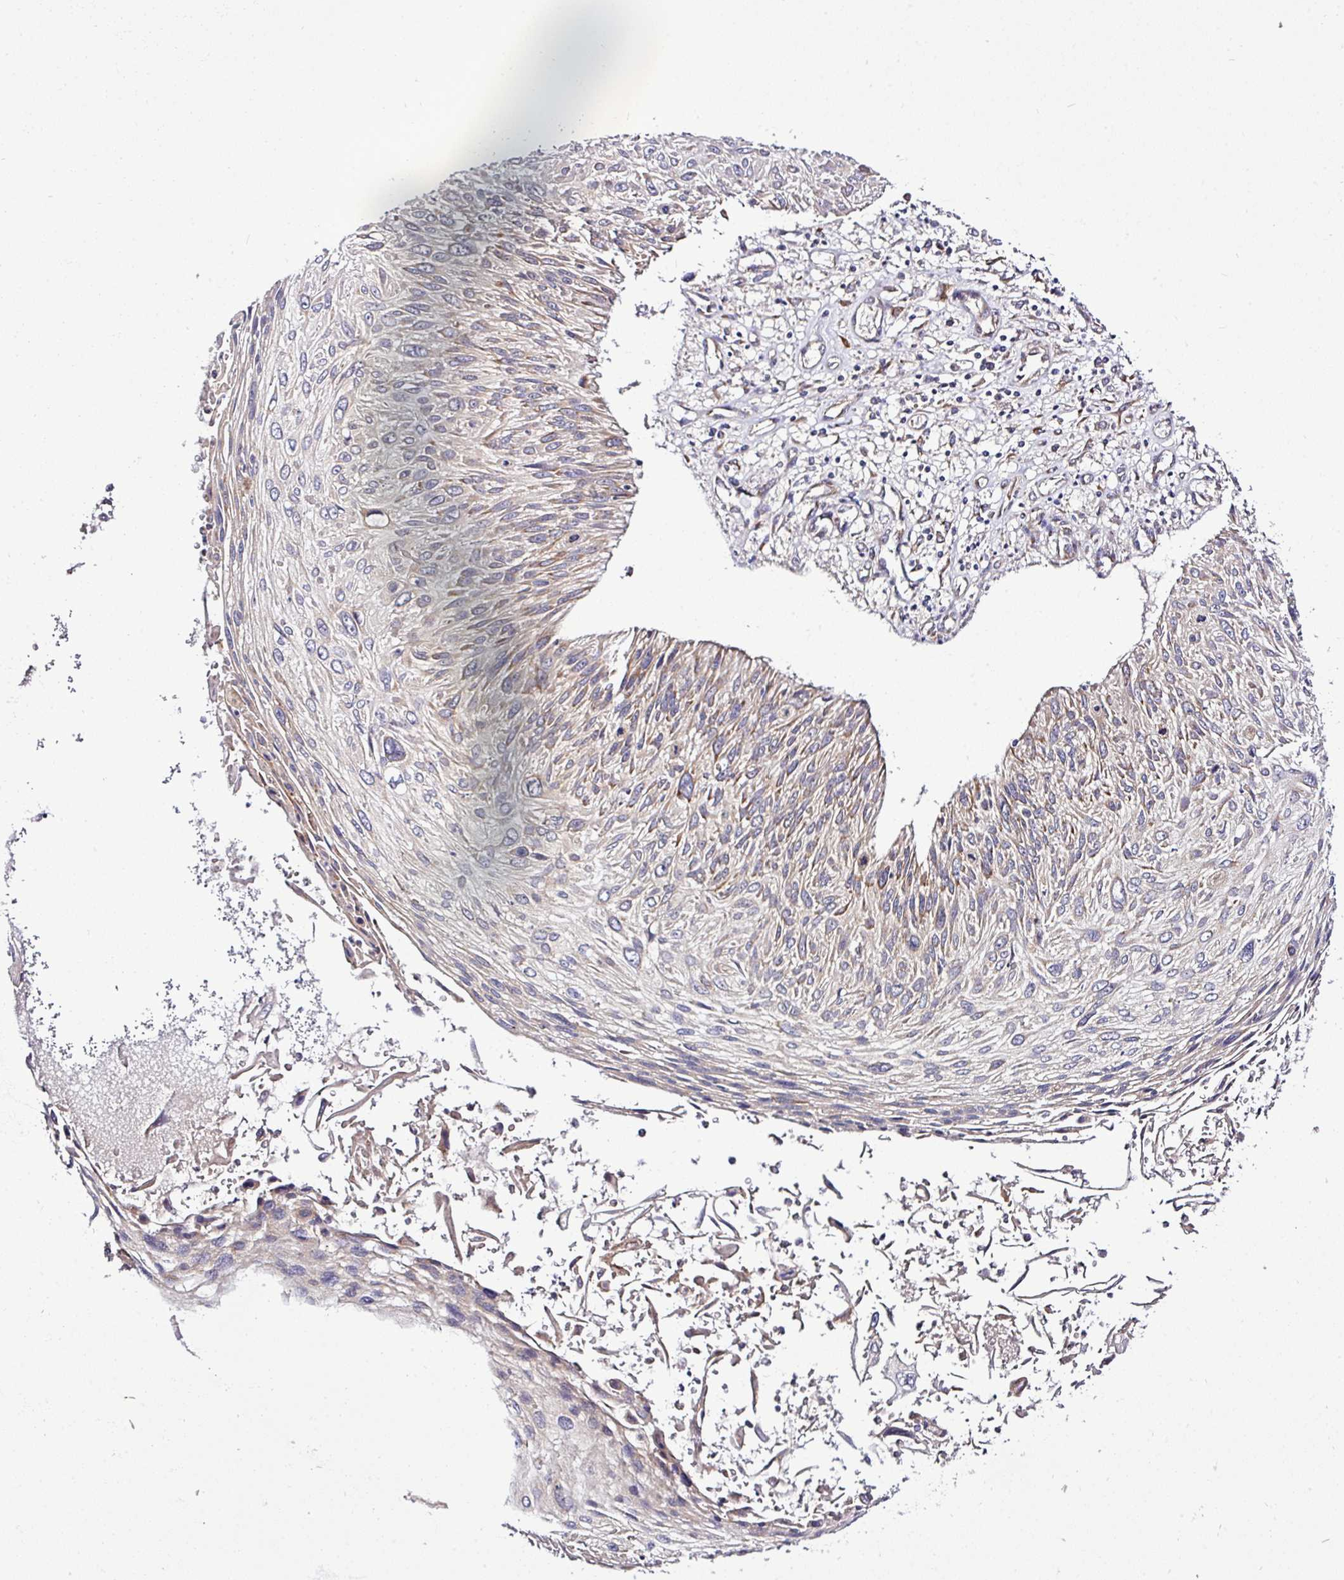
{"staining": {"intensity": "weak", "quantity": "25%-75%", "location": "cytoplasmic/membranous"}, "tissue": "cervical cancer", "cell_type": "Tumor cells", "image_type": "cancer", "snomed": [{"axis": "morphology", "description": "Squamous cell carcinoma, NOS"}, {"axis": "topography", "description": "Cervix"}], "caption": "Protein analysis of cervical cancer tissue exhibits weak cytoplasmic/membranous expression in approximately 25%-75% of tumor cells. The staining is performed using DAB brown chromogen to label protein expression. The nuclei are counter-stained blue using hematoxylin.", "gene": "TM2D2", "patient": {"sex": "female", "age": 51}}